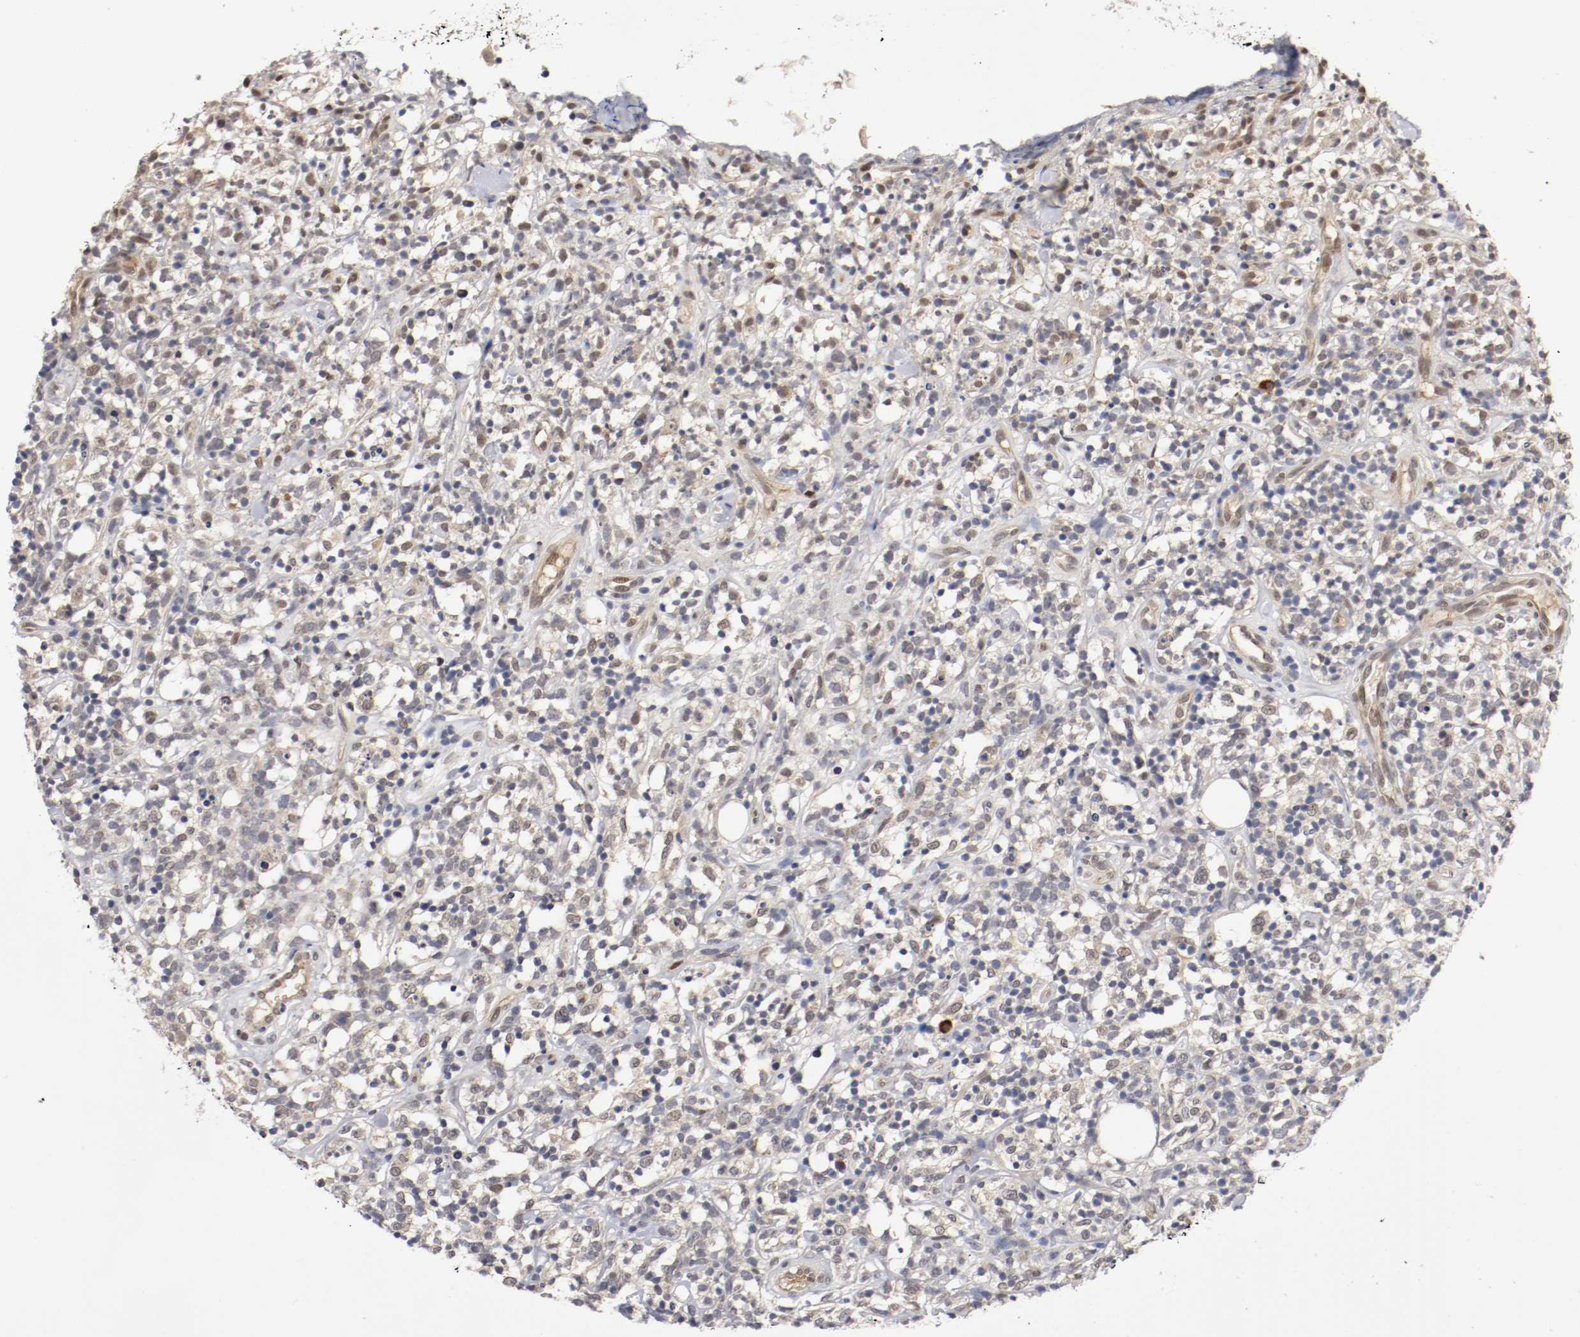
{"staining": {"intensity": "weak", "quantity": "<25%", "location": "cytoplasmic/membranous,nuclear"}, "tissue": "lymphoma", "cell_type": "Tumor cells", "image_type": "cancer", "snomed": [{"axis": "morphology", "description": "Malignant lymphoma, non-Hodgkin's type, High grade"}, {"axis": "topography", "description": "Lymph node"}], "caption": "Histopathology image shows no protein expression in tumor cells of high-grade malignant lymphoma, non-Hodgkin's type tissue. (Immunohistochemistry (ihc), brightfield microscopy, high magnification).", "gene": "DNMT3B", "patient": {"sex": "female", "age": 73}}